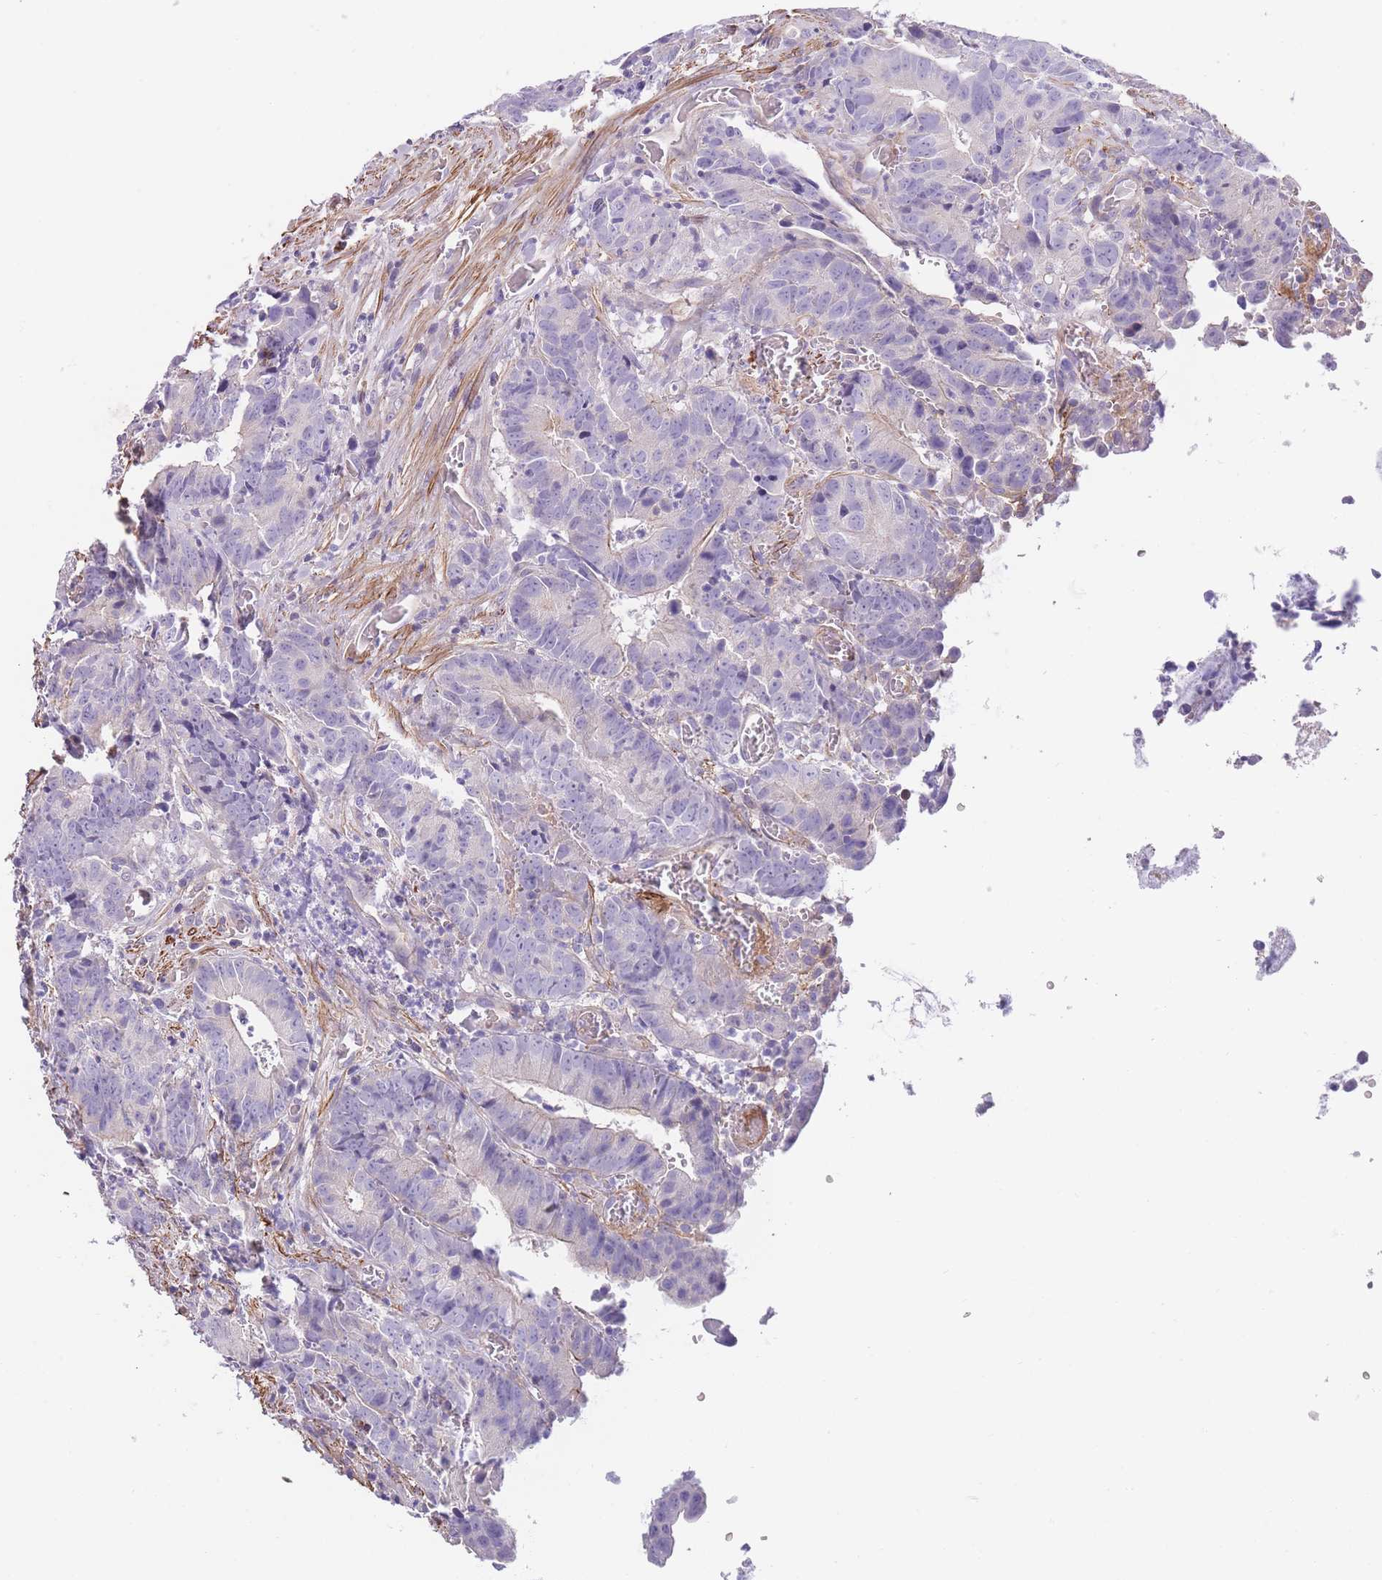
{"staining": {"intensity": "negative", "quantity": "none", "location": "none"}, "tissue": "colorectal cancer", "cell_type": "Tumor cells", "image_type": "cancer", "snomed": [{"axis": "morphology", "description": "Adenocarcinoma, NOS"}, {"axis": "topography", "description": "Colon"}], "caption": "Micrograph shows no protein positivity in tumor cells of colorectal adenocarcinoma tissue.", "gene": "FAM124A", "patient": {"sex": "female", "age": 57}}